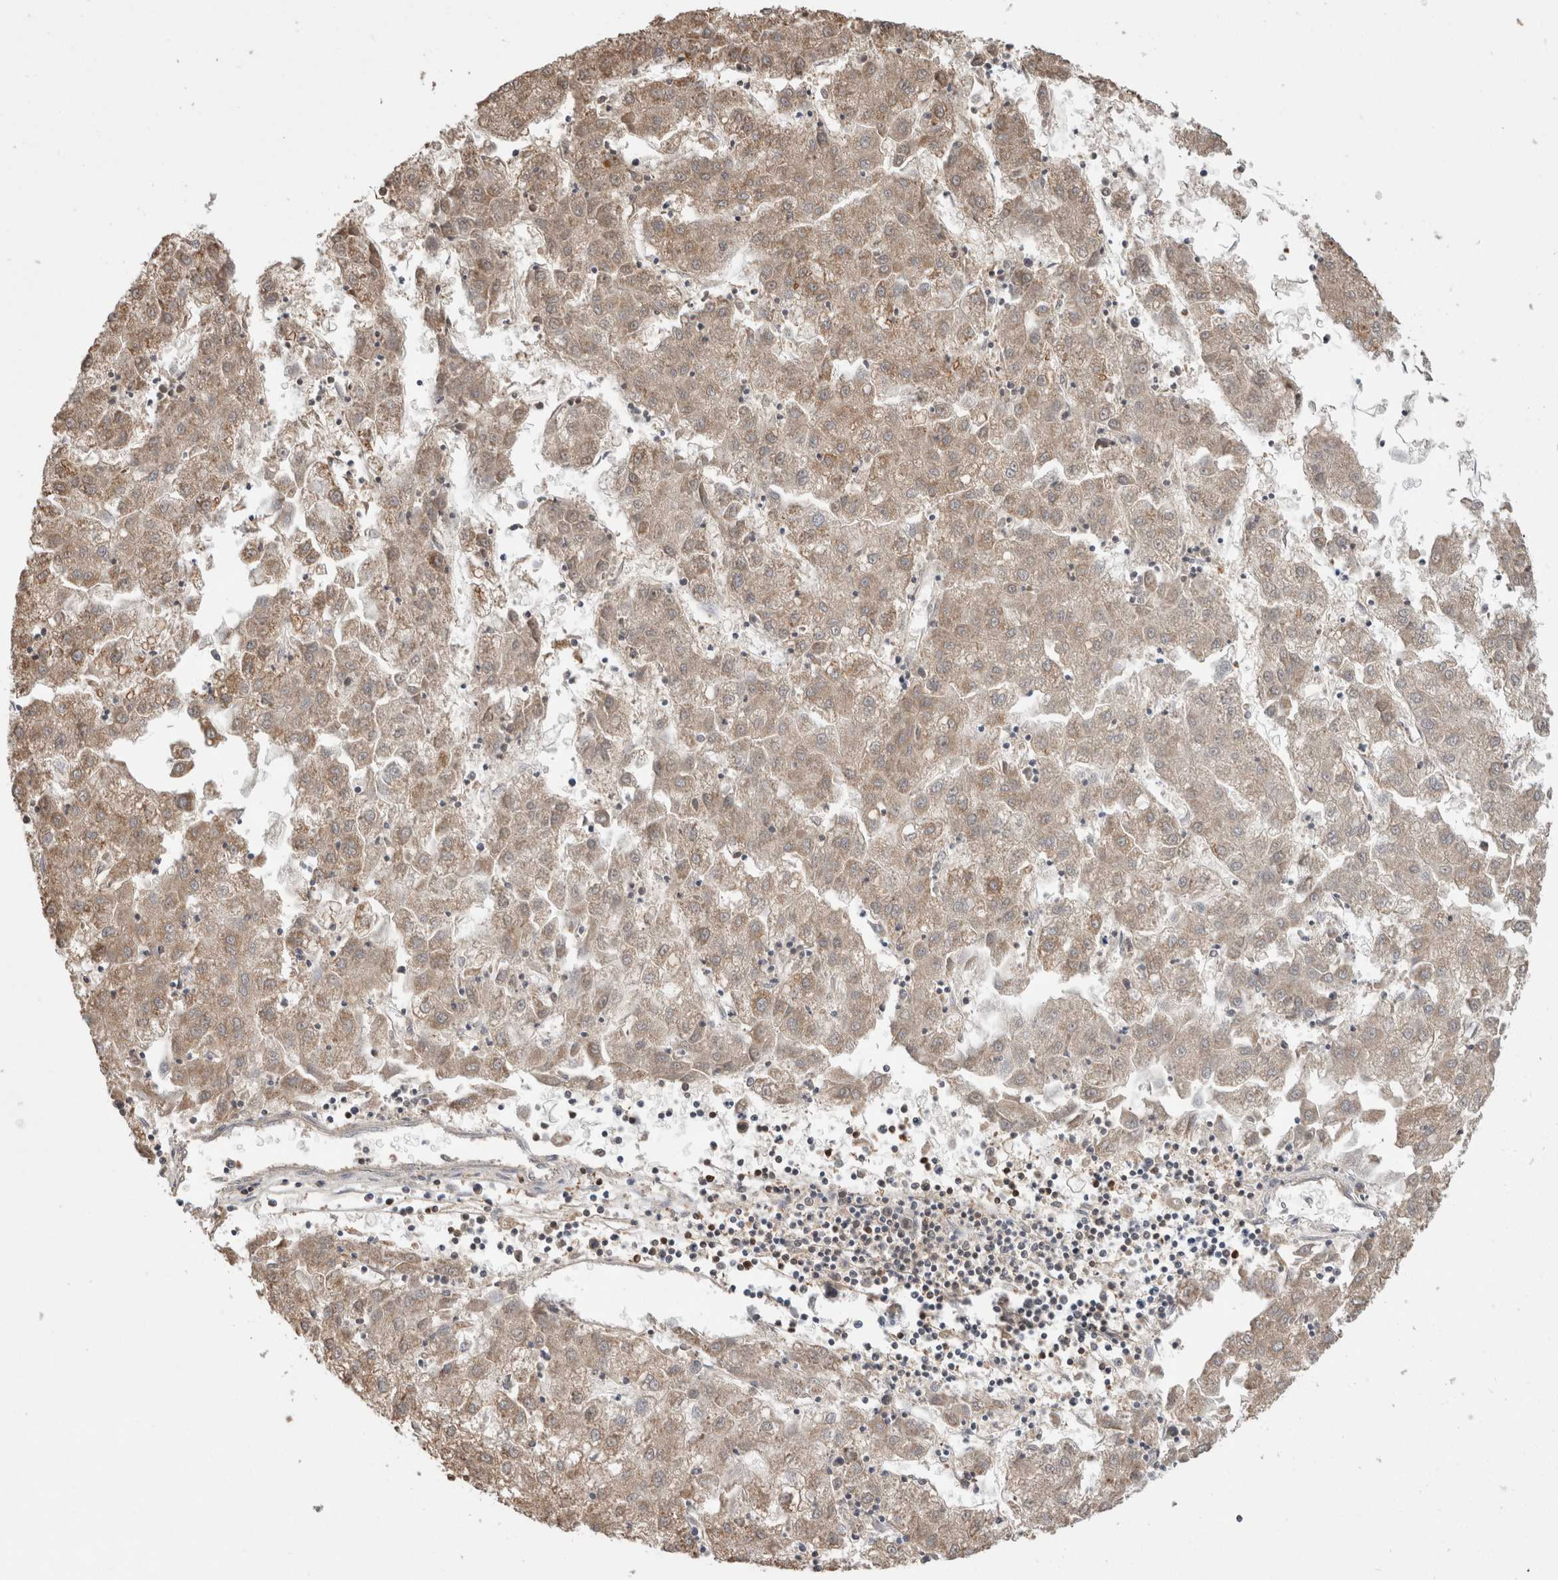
{"staining": {"intensity": "moderate", "quantity": ">75%", "location": "cytoplasmic/membranous"}, "tissue": "liver cancer", "cell_type": "Tumor cells", "image_type": "cancer", "snomed": [{"axis": "morphology", "description": "Carcinoma, Hepatocellular, NOS"}, {"axis": "topography", "description": "Liver"}], "caption": "Liver cancer (hepatocellular carcinoma) stained with a protein marker shows moderate staining in tumor cells.", "gene": "TRIM5", "patient": {"sex": "male", "age": 72}}